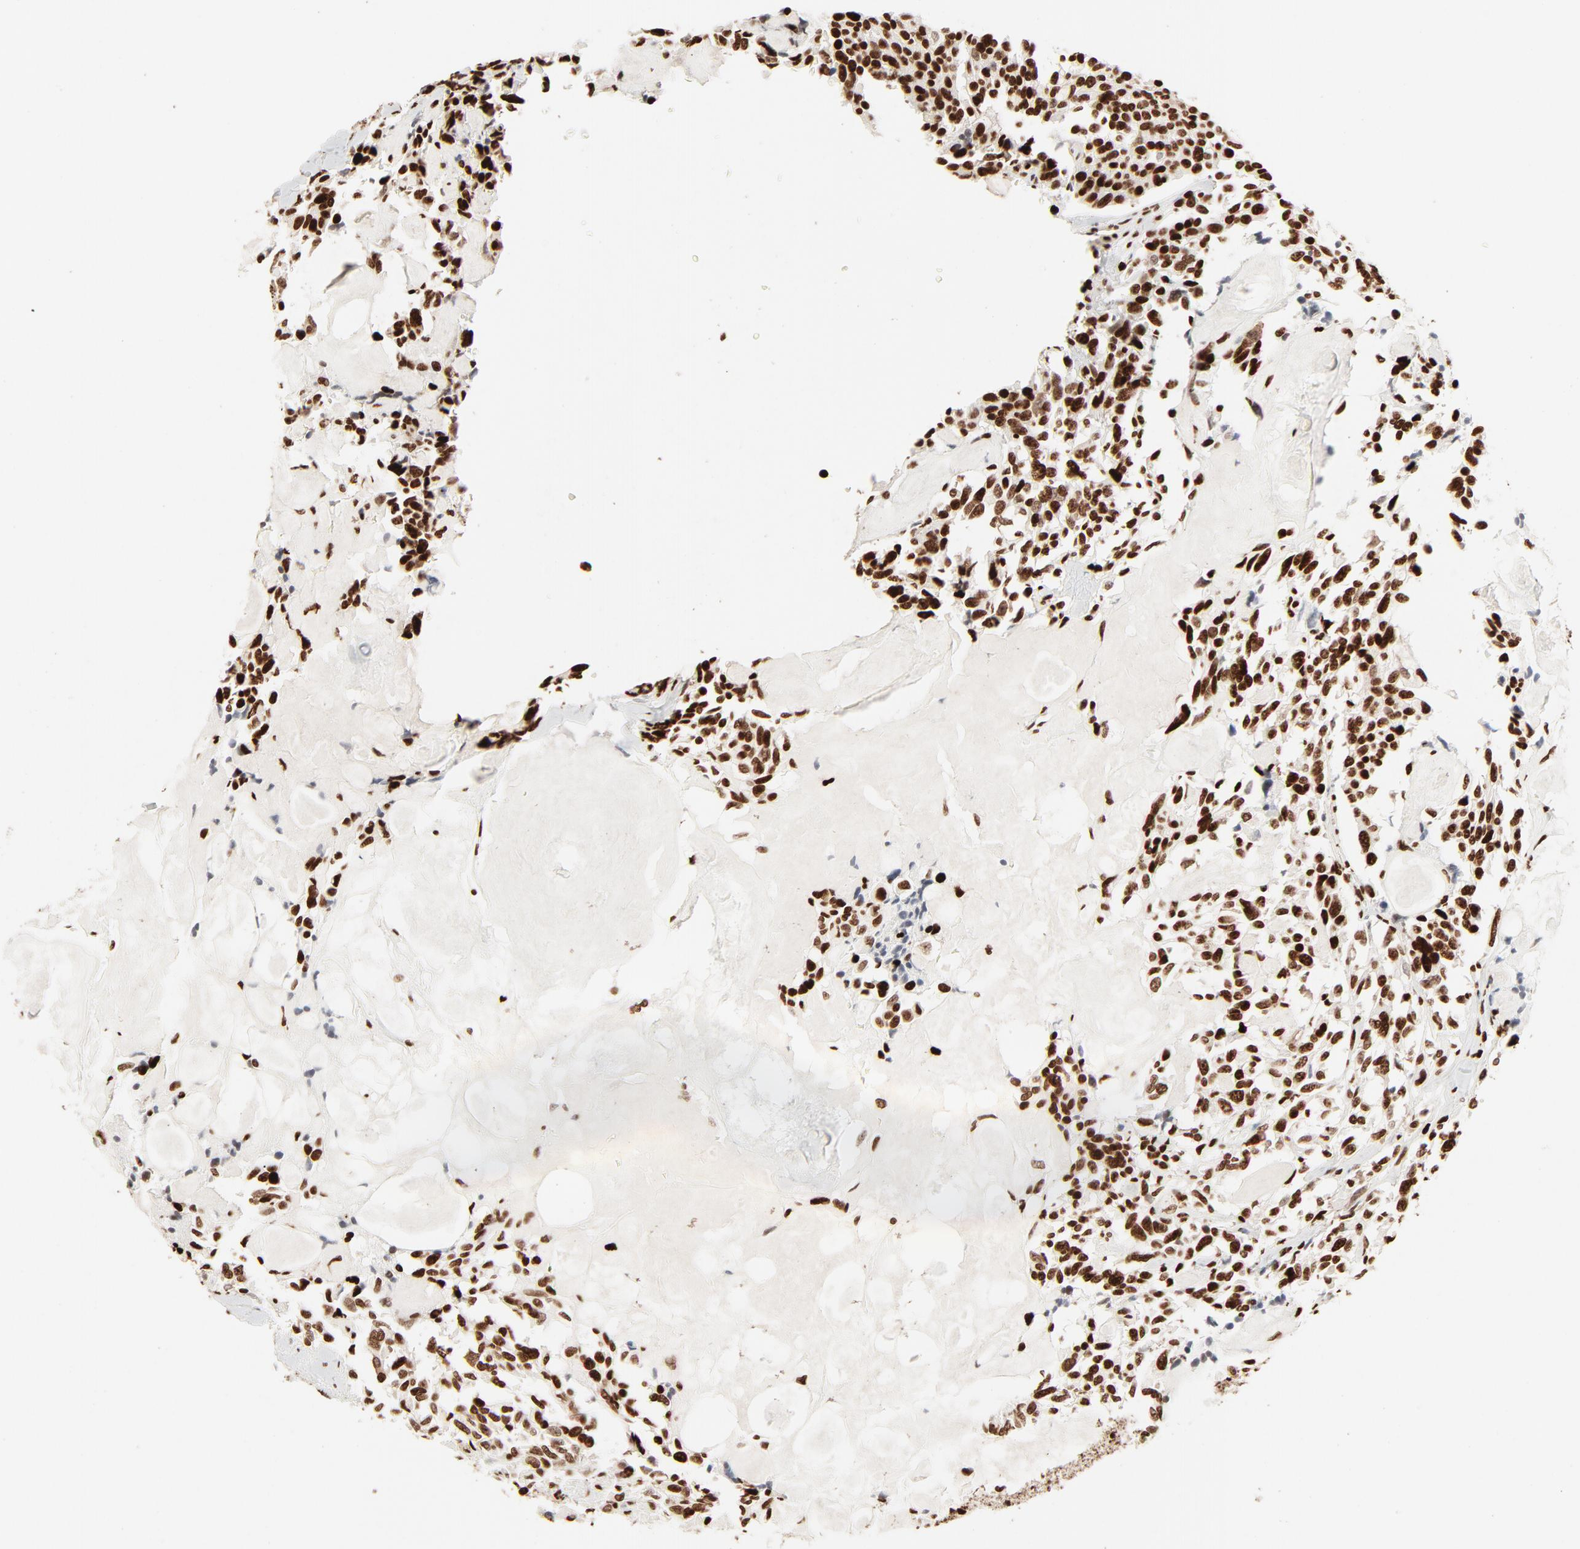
{"staining": {"intensity": "strong", "quantity": ">75%", "location": "nuclear"}, "tissue": "thyroid cancer", "cell_type": "Tumor cells", "image_type": "cancer", "snomed": [{"axis": "morphology", "description": "Carcinoma, NOS"}, {"axis": "morphology", "description": "Carcinoid, malignant, NOS"}, {"axis": "topography", "description": "Thyroid gland"}], "caption": "This histopathology image reveals malignant carcinoid (thyroid) stained with immunohistochemistry (IHC) to label a protein in brown. The nuclear of tumor cells show strong positivity for the protein. Nuclei are counter-stained blue.", "gene": "HMGB2", "patient": {"sex": "male", "age": 33}}